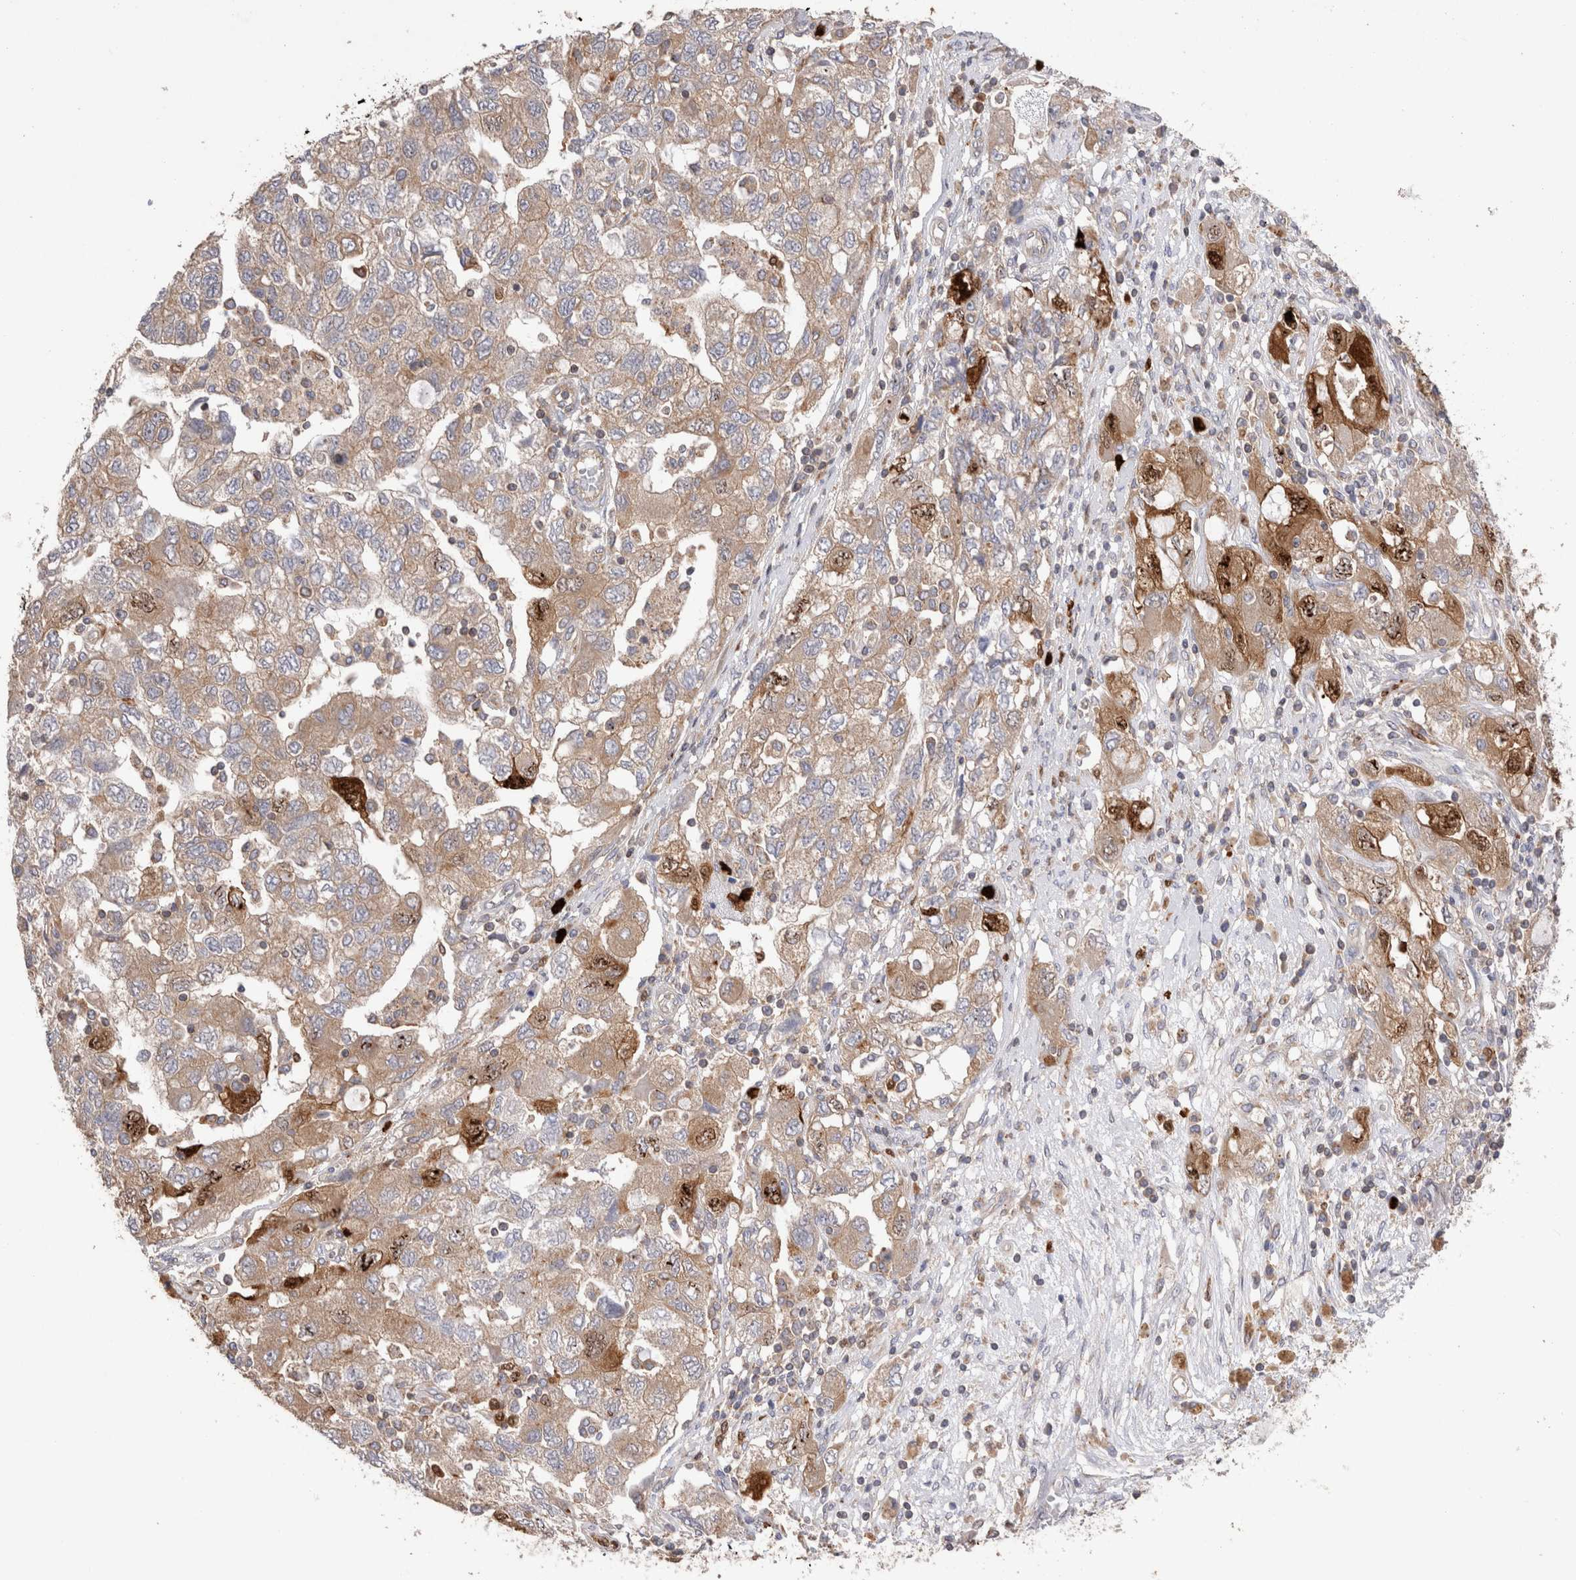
{"staining": {"intensity": "moderate", "quantity": ">75%", "location": "cytoplasmic/membranous,nuclear"}, "tissue": "ovarian cancer", "cell_type": "Tumor cells", "image_type": "cancer", "snomed": [{"axis": "morphology", "description": "Carcinoma, NOS"}, {"axis": "morphology", "description": "Cystadenocarcinoma, serous, NOS"}, {"axis": "topography", "description": "Ovary"}], "caption": "High-magnification brightfield microscopy of ovarian serous cystadenocarcinoma stained with DAB (3,3'-diaminobenzidine) (brown) and counterstained with hematoxylin (blue). tumor cells exhibit moderate cytoplasmic/membranous and nuclear expression is appreciated in approximately>75% of cells.", "gene": "NXT2", "patient": {"sex": "female", "age": 69}}